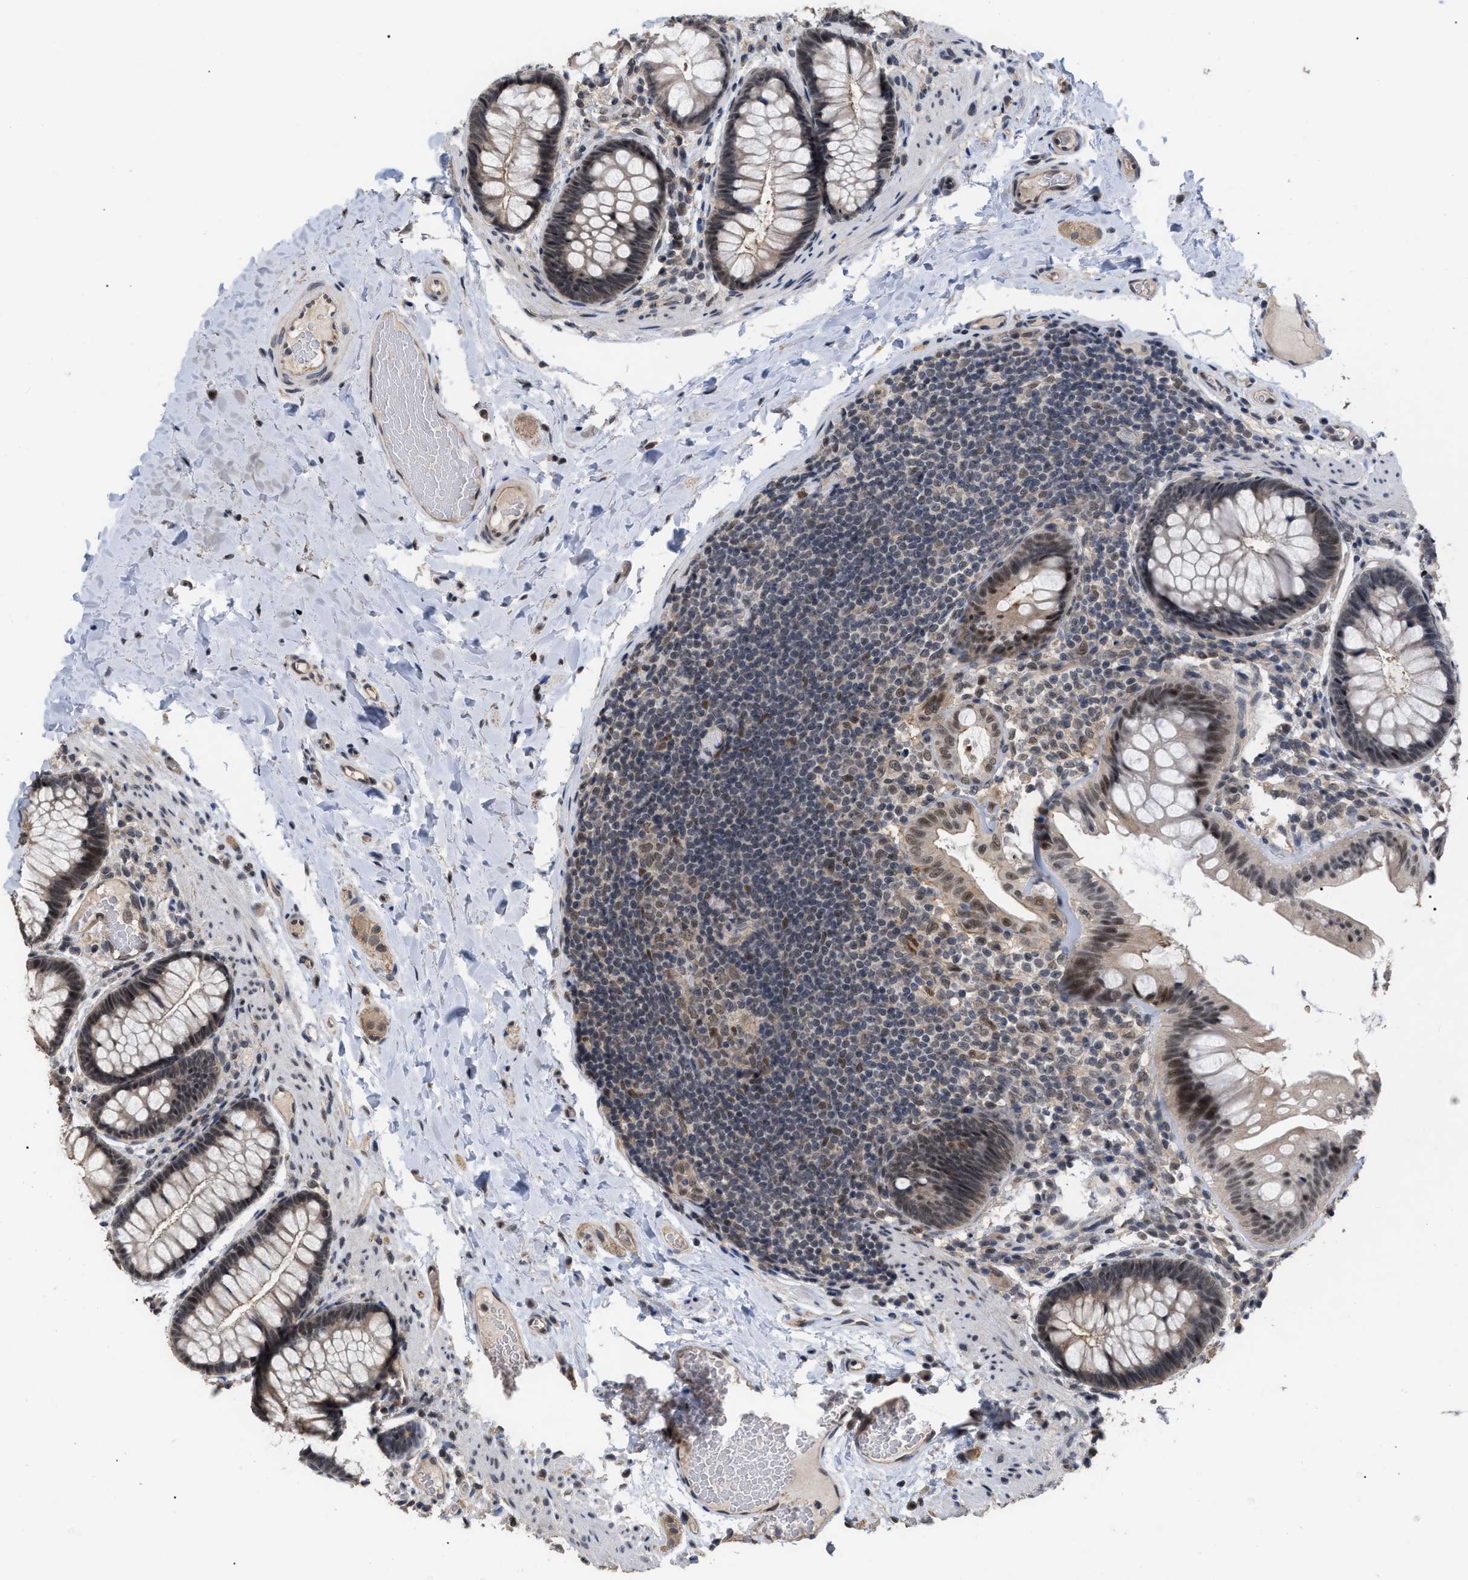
{"staining": {"intensity": "moderate", "quantity": ">75%", "location": "cytoplasmic/membranous"}, "tissue": "colon", "cell_type": "Endothelial cells", "image_type": "normal", "snomed": [{"axis": "morphology", "description": "Normal tissue, NOS"}, {"axis": "topography", "description": "Colon"}], "caption": "An immunohistochemistry (IHC) photomicrograph of normal tissue is shown. Protein staining in brown labels moderate cytoplasmic/membranous positivity in colon within endothelial cells.", "gene": "JAZF1", "patient": {"sex": "female", "age": 56}}